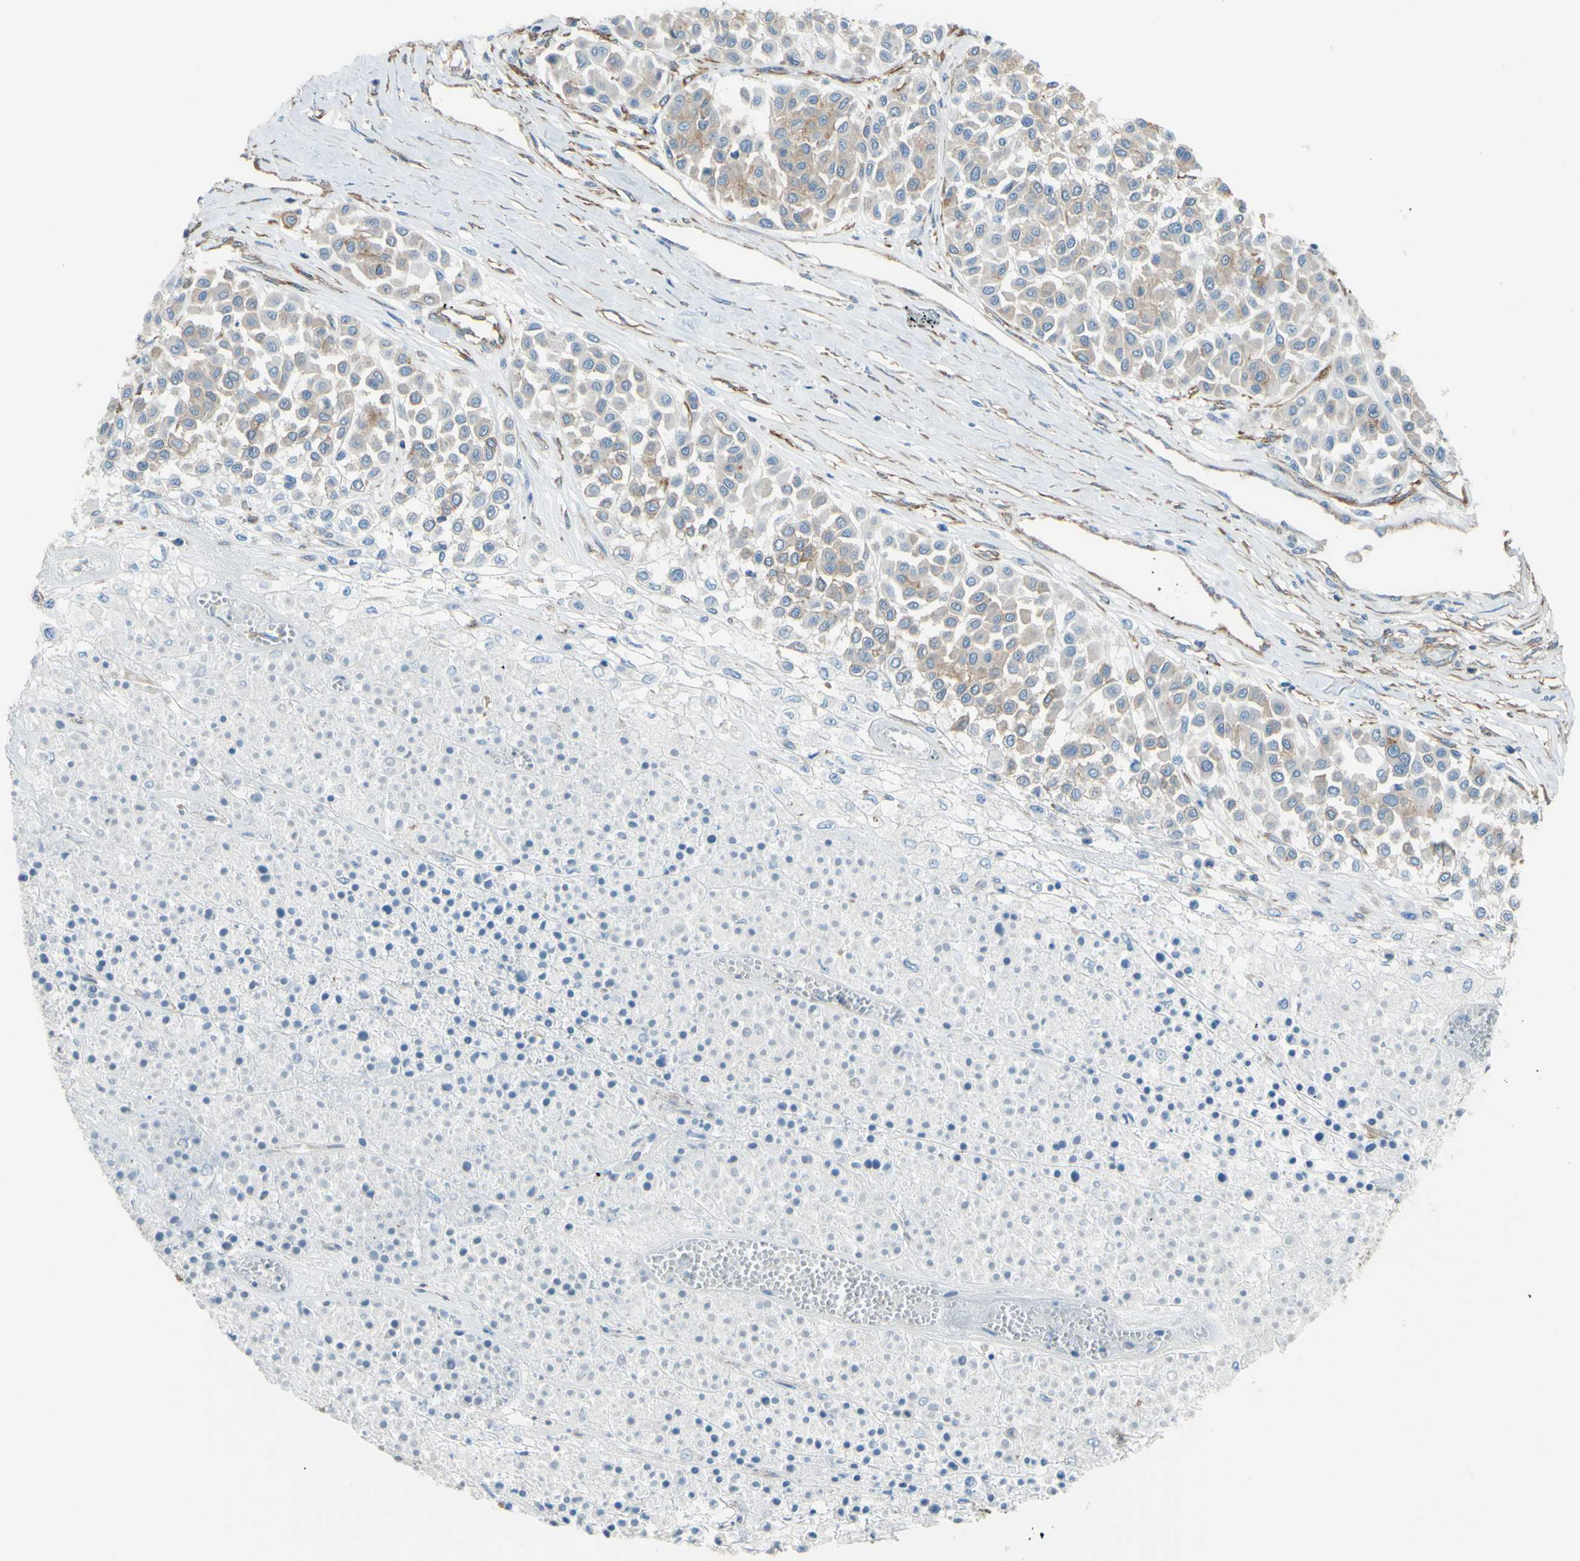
{"staining": {"intensity": "weak", "quantity": "25%-75%", "location": "cytoplasmic/membranous"}, "tissue": "melanoma", "cell_type": "Tumor cells", "image_type": "cancer", "snomed": [{"axis": "morphology", "description": "Malignant melanoma, Metastatic site"}, {"axis": "topography", "description": "Soft tissue"}], "caption": "Melanoma stained with IHC shows weak cytoplasmic/membranous positivity in about 25%-75% of tumor cells. The staining is performed using DAB (3,3'-diaminobenzidine) brown chromogen to label protein expression. The nuclei are counter-stained blue using hematoxylin.", "gene": "ADD1", "patient": {"sex": "male", "age": 41}}